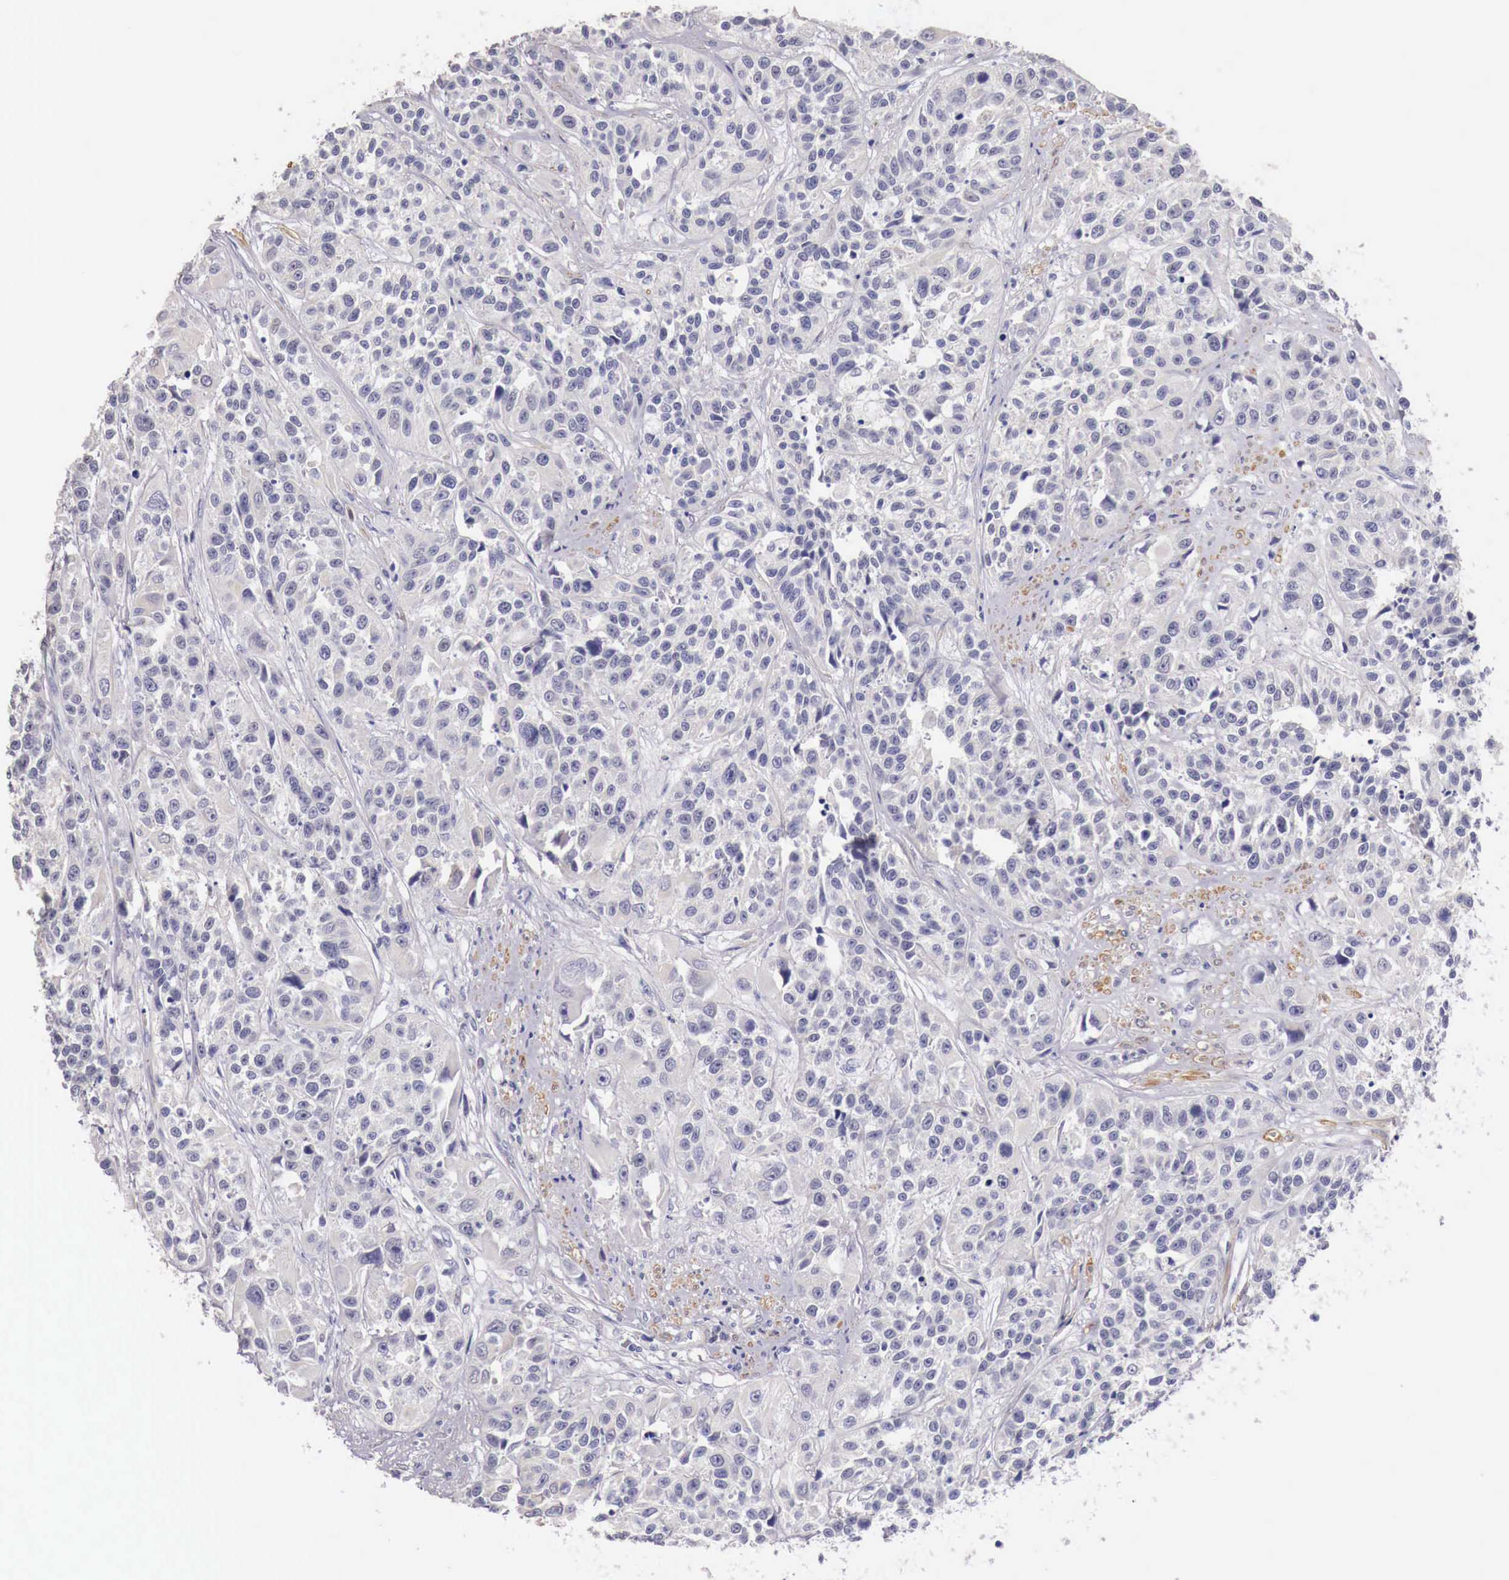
{"staining": {"intensity": "negative", "quantity": "none", "location": "none"}, "tissue": "urothelial cancer", "cell_type": "Tumor cells", "image_type": "cancer", "snomed": [{"axis": "morphology", "description": "Urothelial carcinoma, High grade"}, {"axis": "topography", "description": "Urinary bladder"}], "caption": "There is no significant expression in tumor cells of urothelial cancer.", "gene": "ENOX2", "patient": {"sex": "female", "age": 81}}